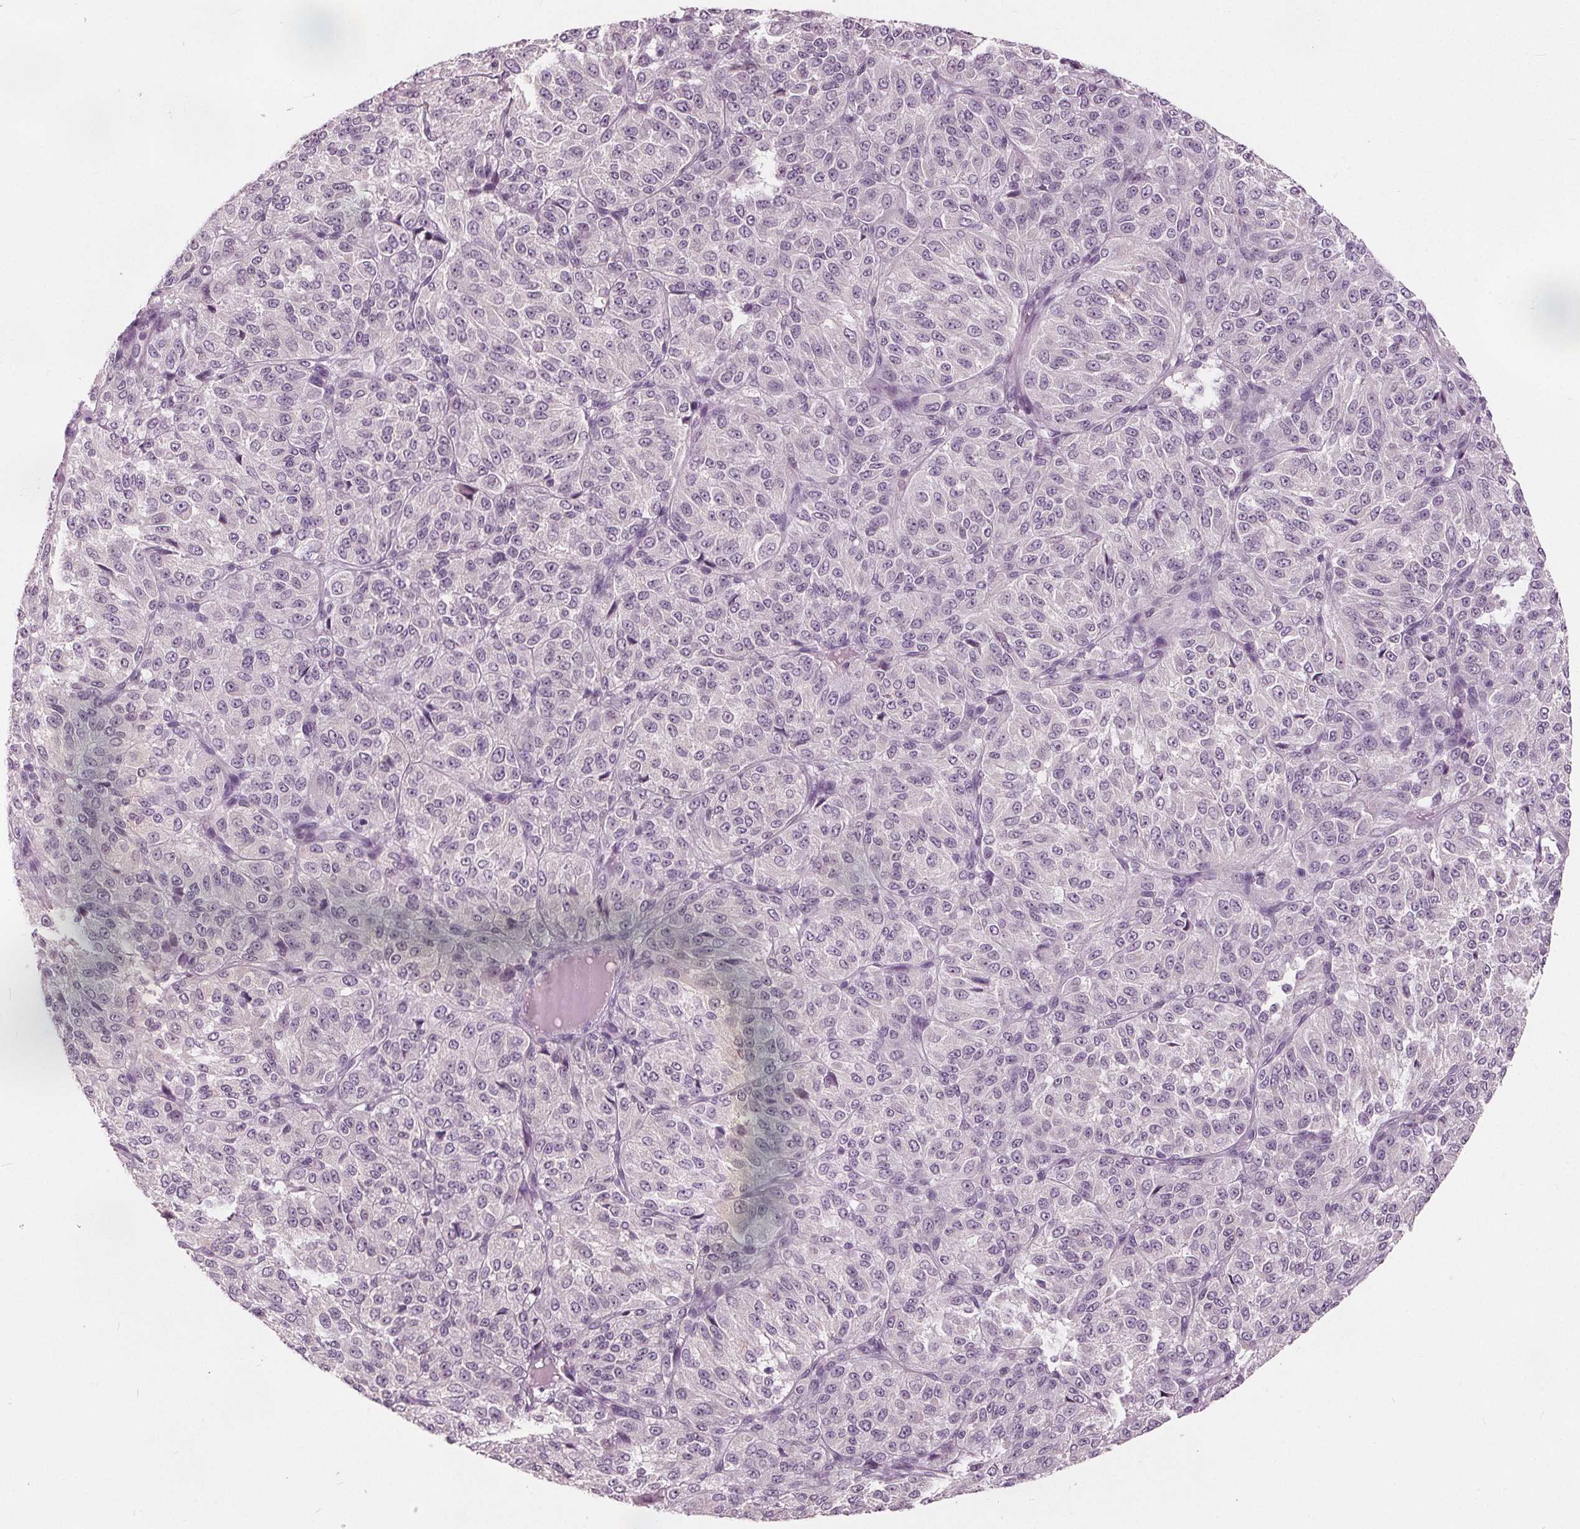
{"staining": {"intensity": "negative", "quantity": "none", "location": "none"}, "tissue": "melanoma", "cell_type": "Tumor cells", "image_type": "cancer", "snomed": [{"axis": "morphology", "description": "Malignant melanoma, Metastatic site"}, {"axis": "topography", "description": "Brain"}], "caption": "Melanoma stained for a protein using immunohistochemistry (IHC) exhibits no staining tumor cells.", "gene": "TKFC", "patient": {"sex": "female", "age": 56}}